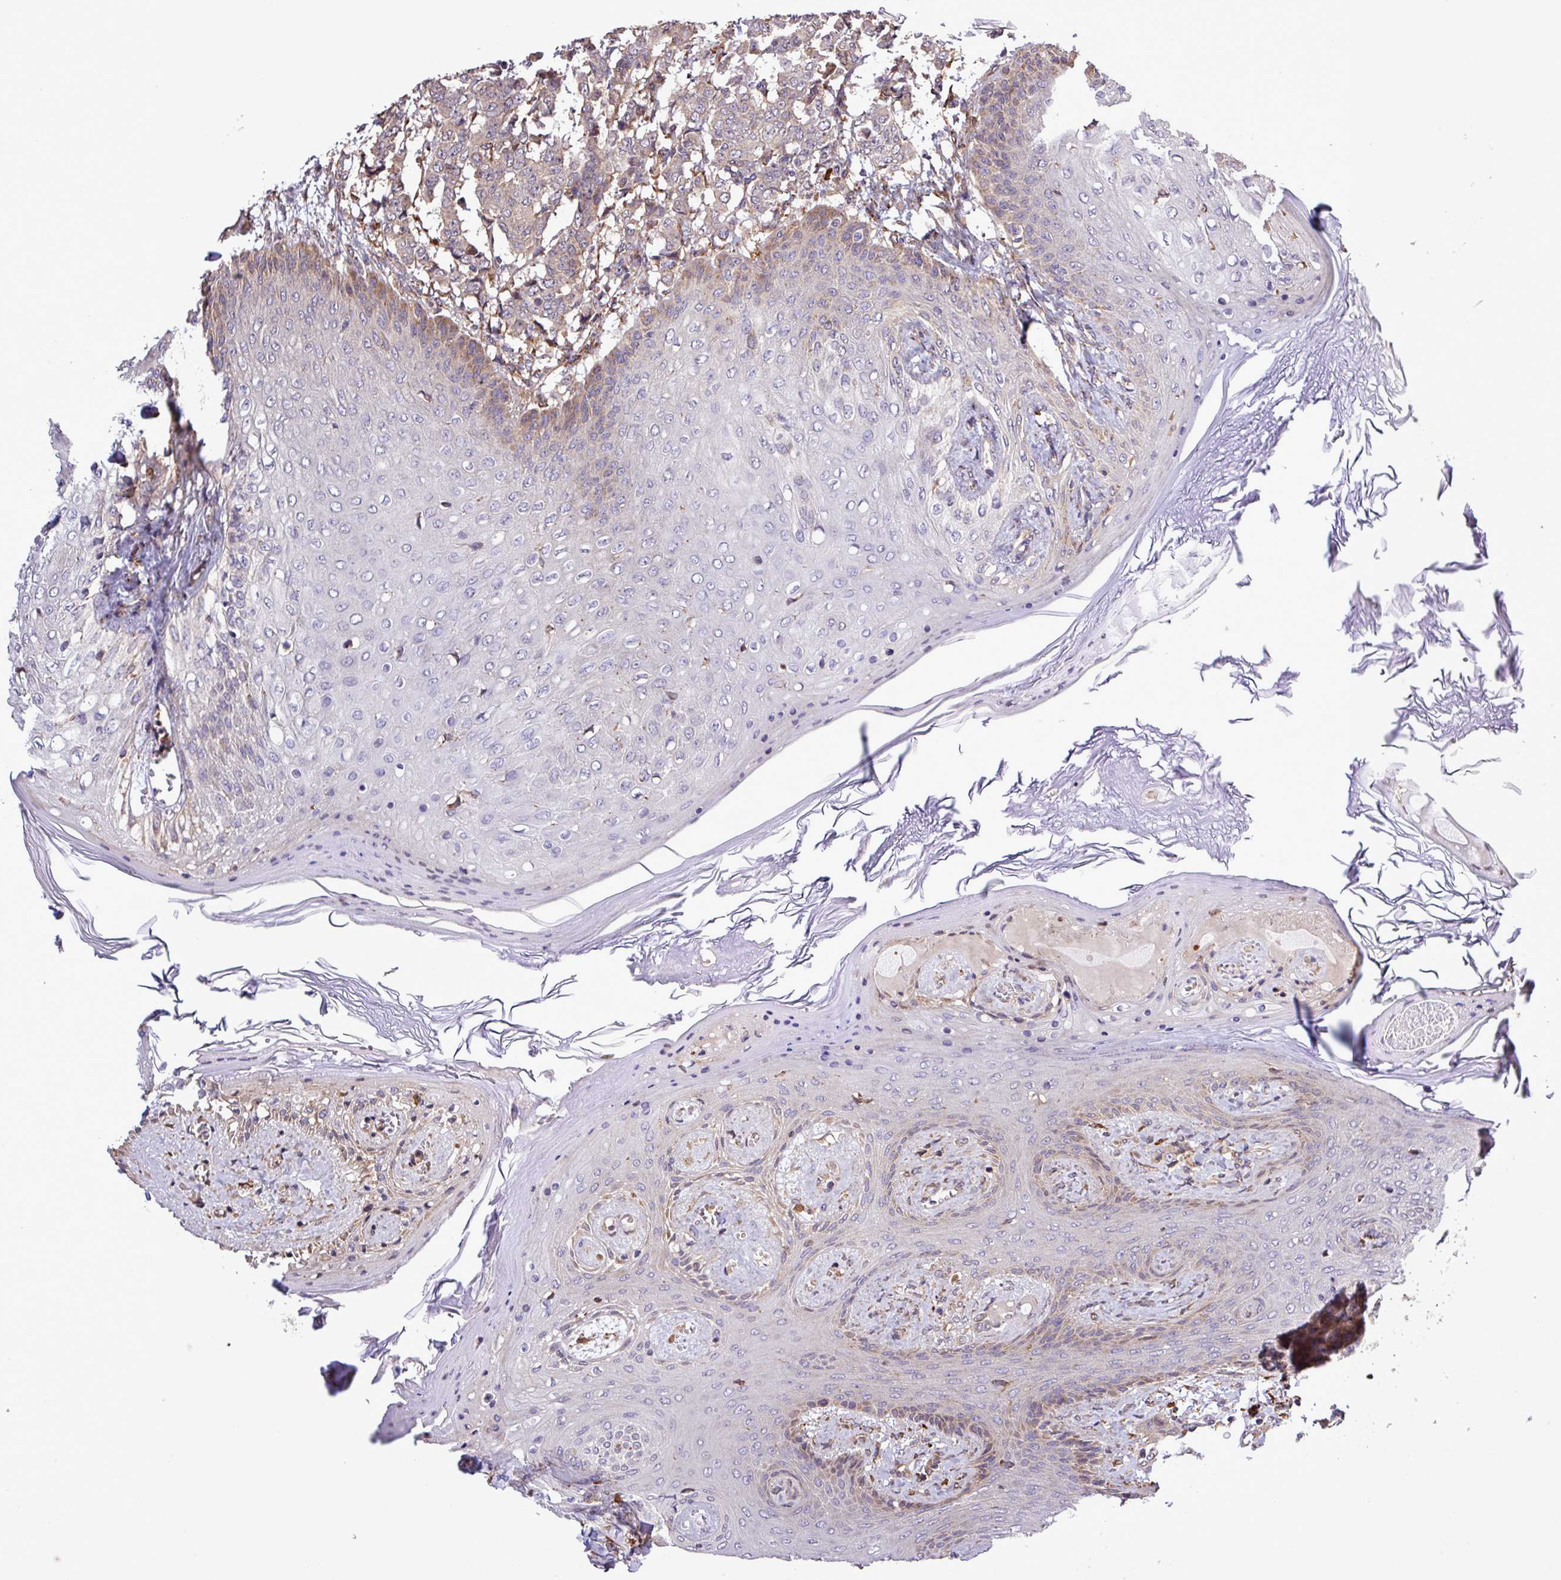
{"staining": {"intensity": "weak", "quantity": "<25%", "location": "cytoplasmic/membranous"}, "tissue": "breast cancer", "cell_type": "Tumor cells", "image_type": "cancer", "snomed": [{"axis": "morphology", "description": "Duct carcinoma"}, {"axis": "topography", "description": "Breast"}], "caption": "A high-resolution image shows immunohistochemistry (IHC) staining of breast intraductal carcinoma, which exhibits no significant expression in tumor cells.", "gene": "MEGF6", "patient": {"sex": "female", "age": 40}}